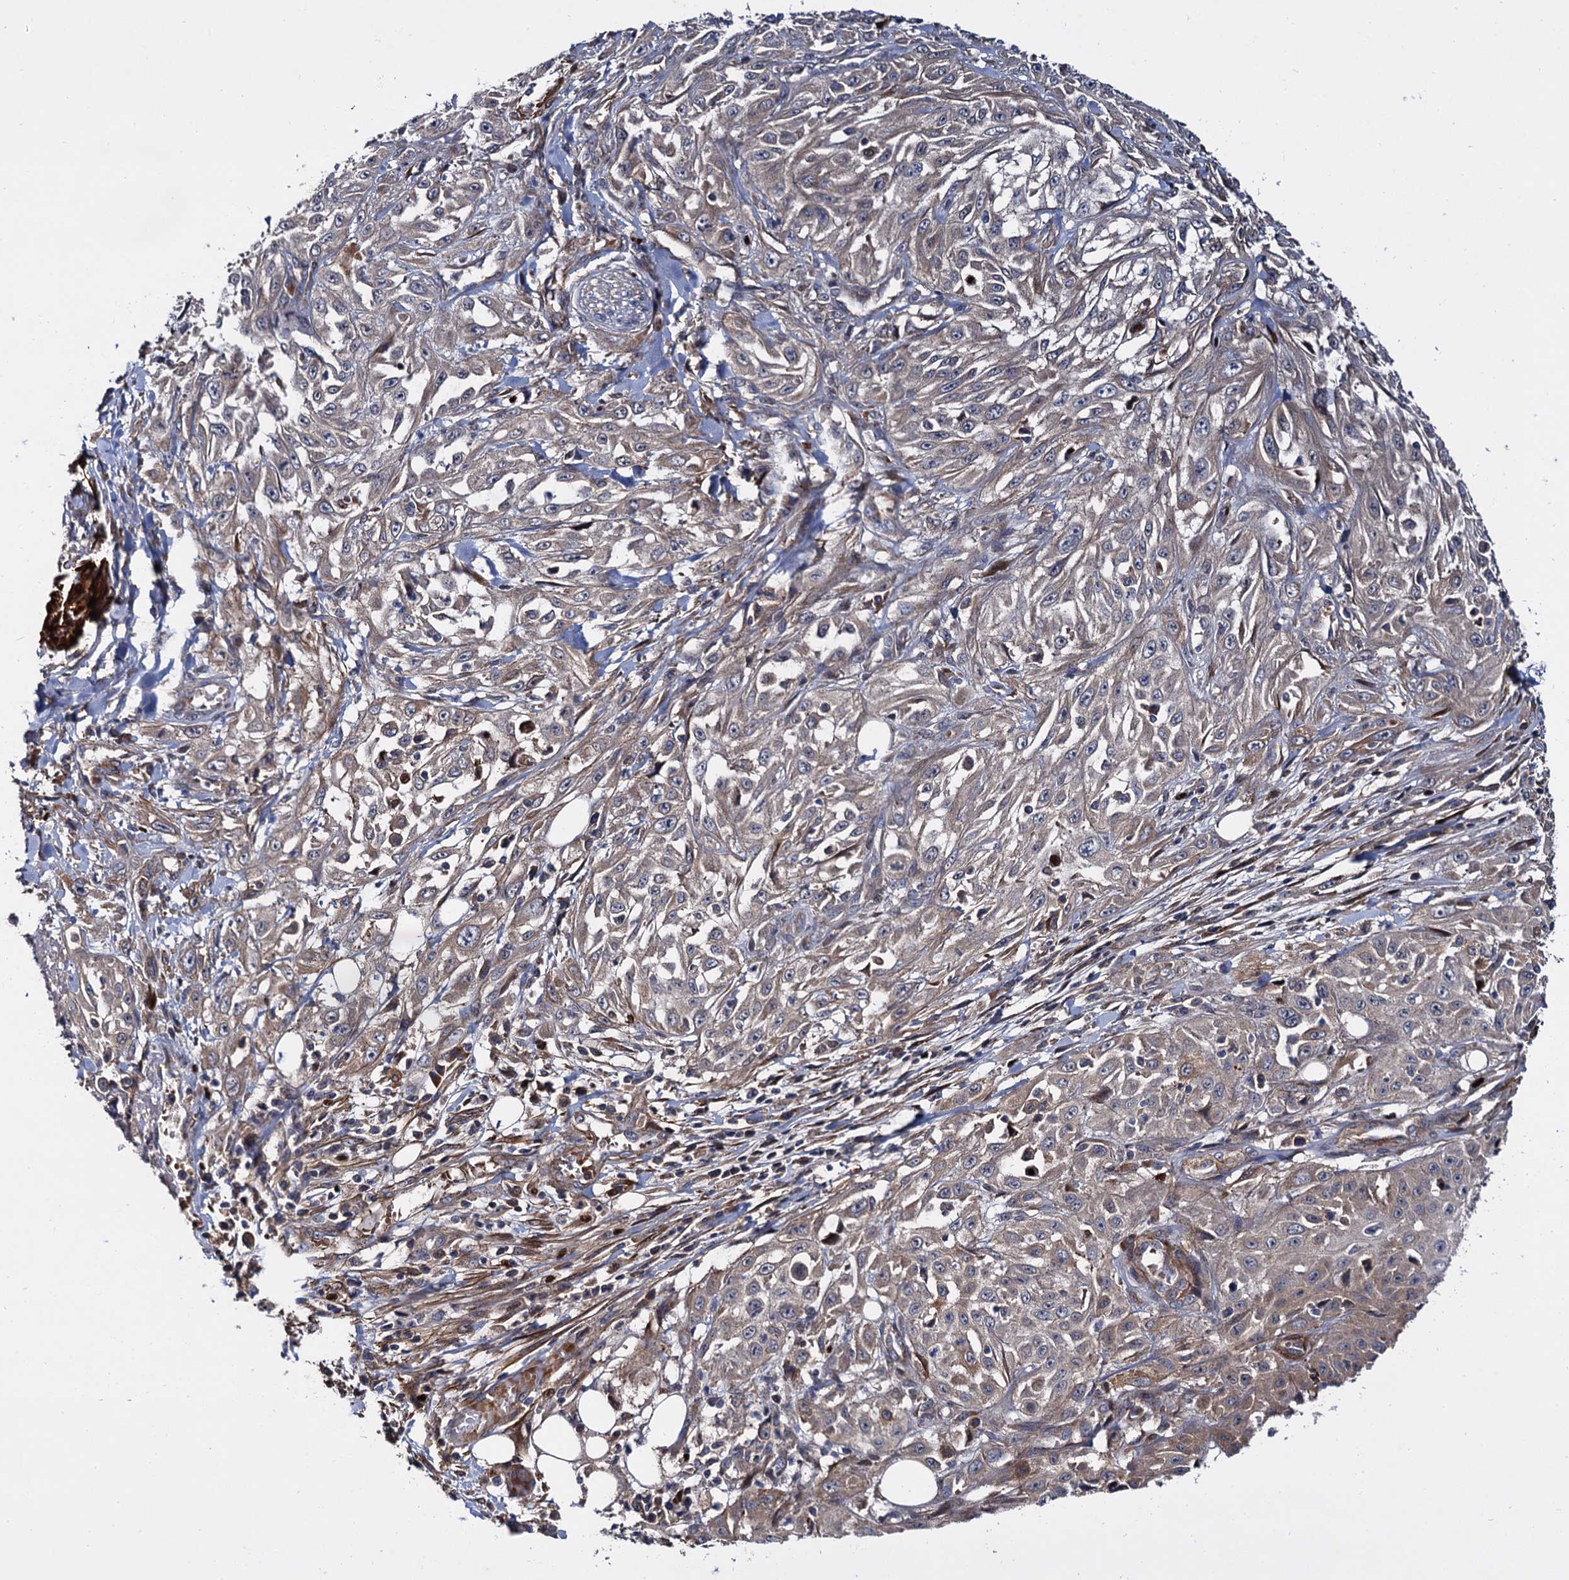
{"staining": {"intensity": "moderate", "quantity": "<25%", "location": "cytoplasmic/membranous"}, "tissue": "skin cancer", "cell_type": "Tumor cells", "image_type": "cancer", "snomed": [{"axis": "morphology", "description": "Squamous cell carcinoma, NOS"}, {"axis": "morphology", "description": "Squamous cell carcinoma, metastatic, NOS"}, {"axis": "topography", "description": "Skin"}, {"axis": "topography", "description": "Lymph node"}], "caption": "Immunohistochemistry image of neoplastic tissue: skin cancer (squamous cell carcinoma) stained using IHC shows low levels of moderate protein expression localized specifically in the cytoplasmic/membranous of tumor cells, appearing as a cytoplasmic/membranous brown color.", "gene": "ISM2", "patient": {"sex": "male", "age": 75}}